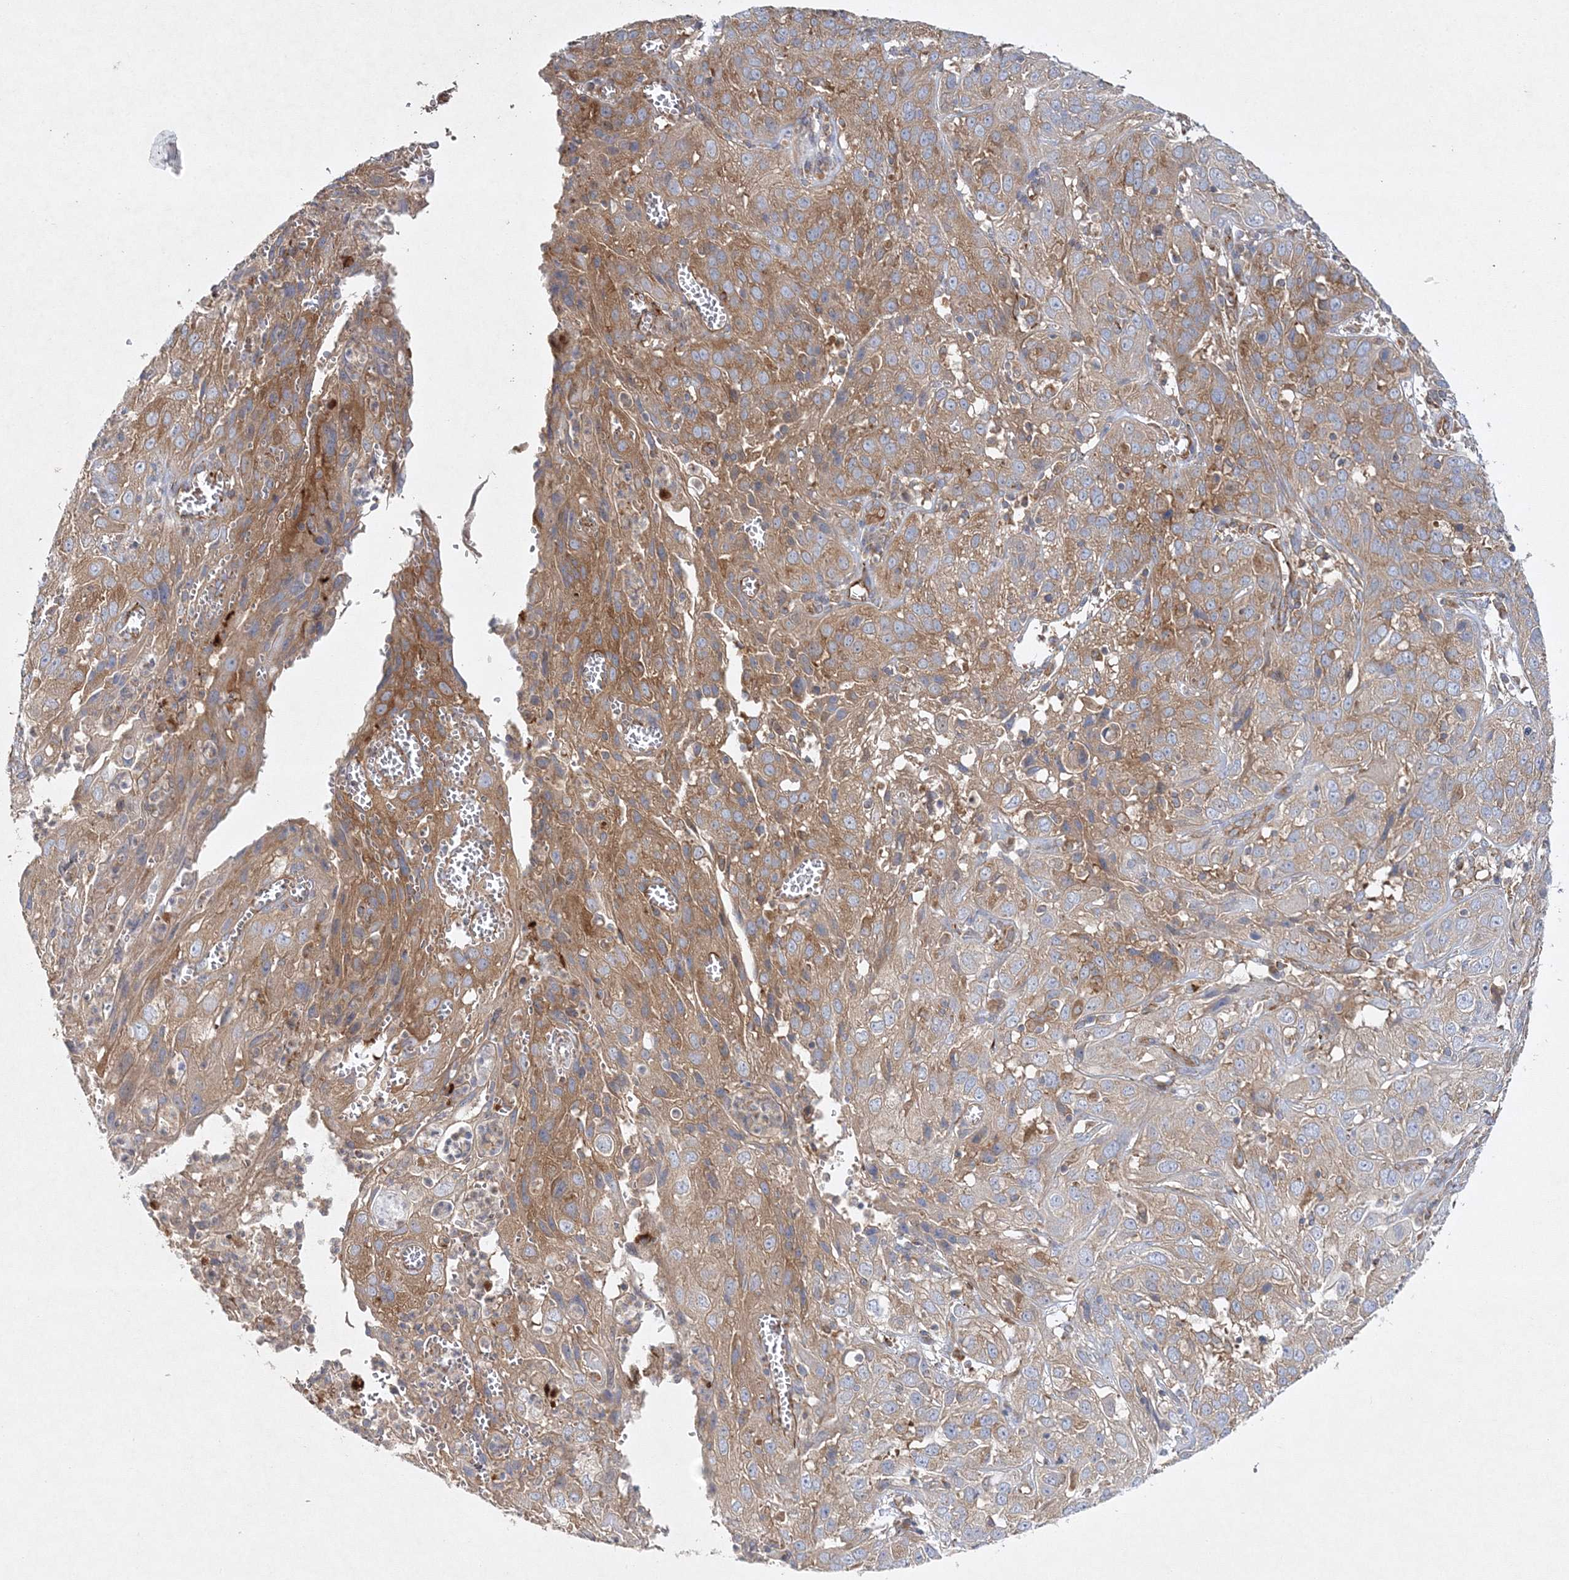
{"staining": {"intensity": "moderate", "quantity": ">75%", "location": "cytoplasmic/membranous"}, "tissue": "cervical cancer", "cell_type": "Tumor cells", "image_type": "cancer", "snomed": [{"axis": "morphology", "description": "Squamous cell carcinoma, NOS"}, {"axis": "topography", "description": "Cervix"}], "caption": "Immunohistochemical staining of human squamous cell carcinoma (cervical) exhibits moderate cytoplasmic/membranous protein positivity in about >75% of tumor cells.", "gene": "WDR37", "patient": {"sex": "female", "age": 32}}